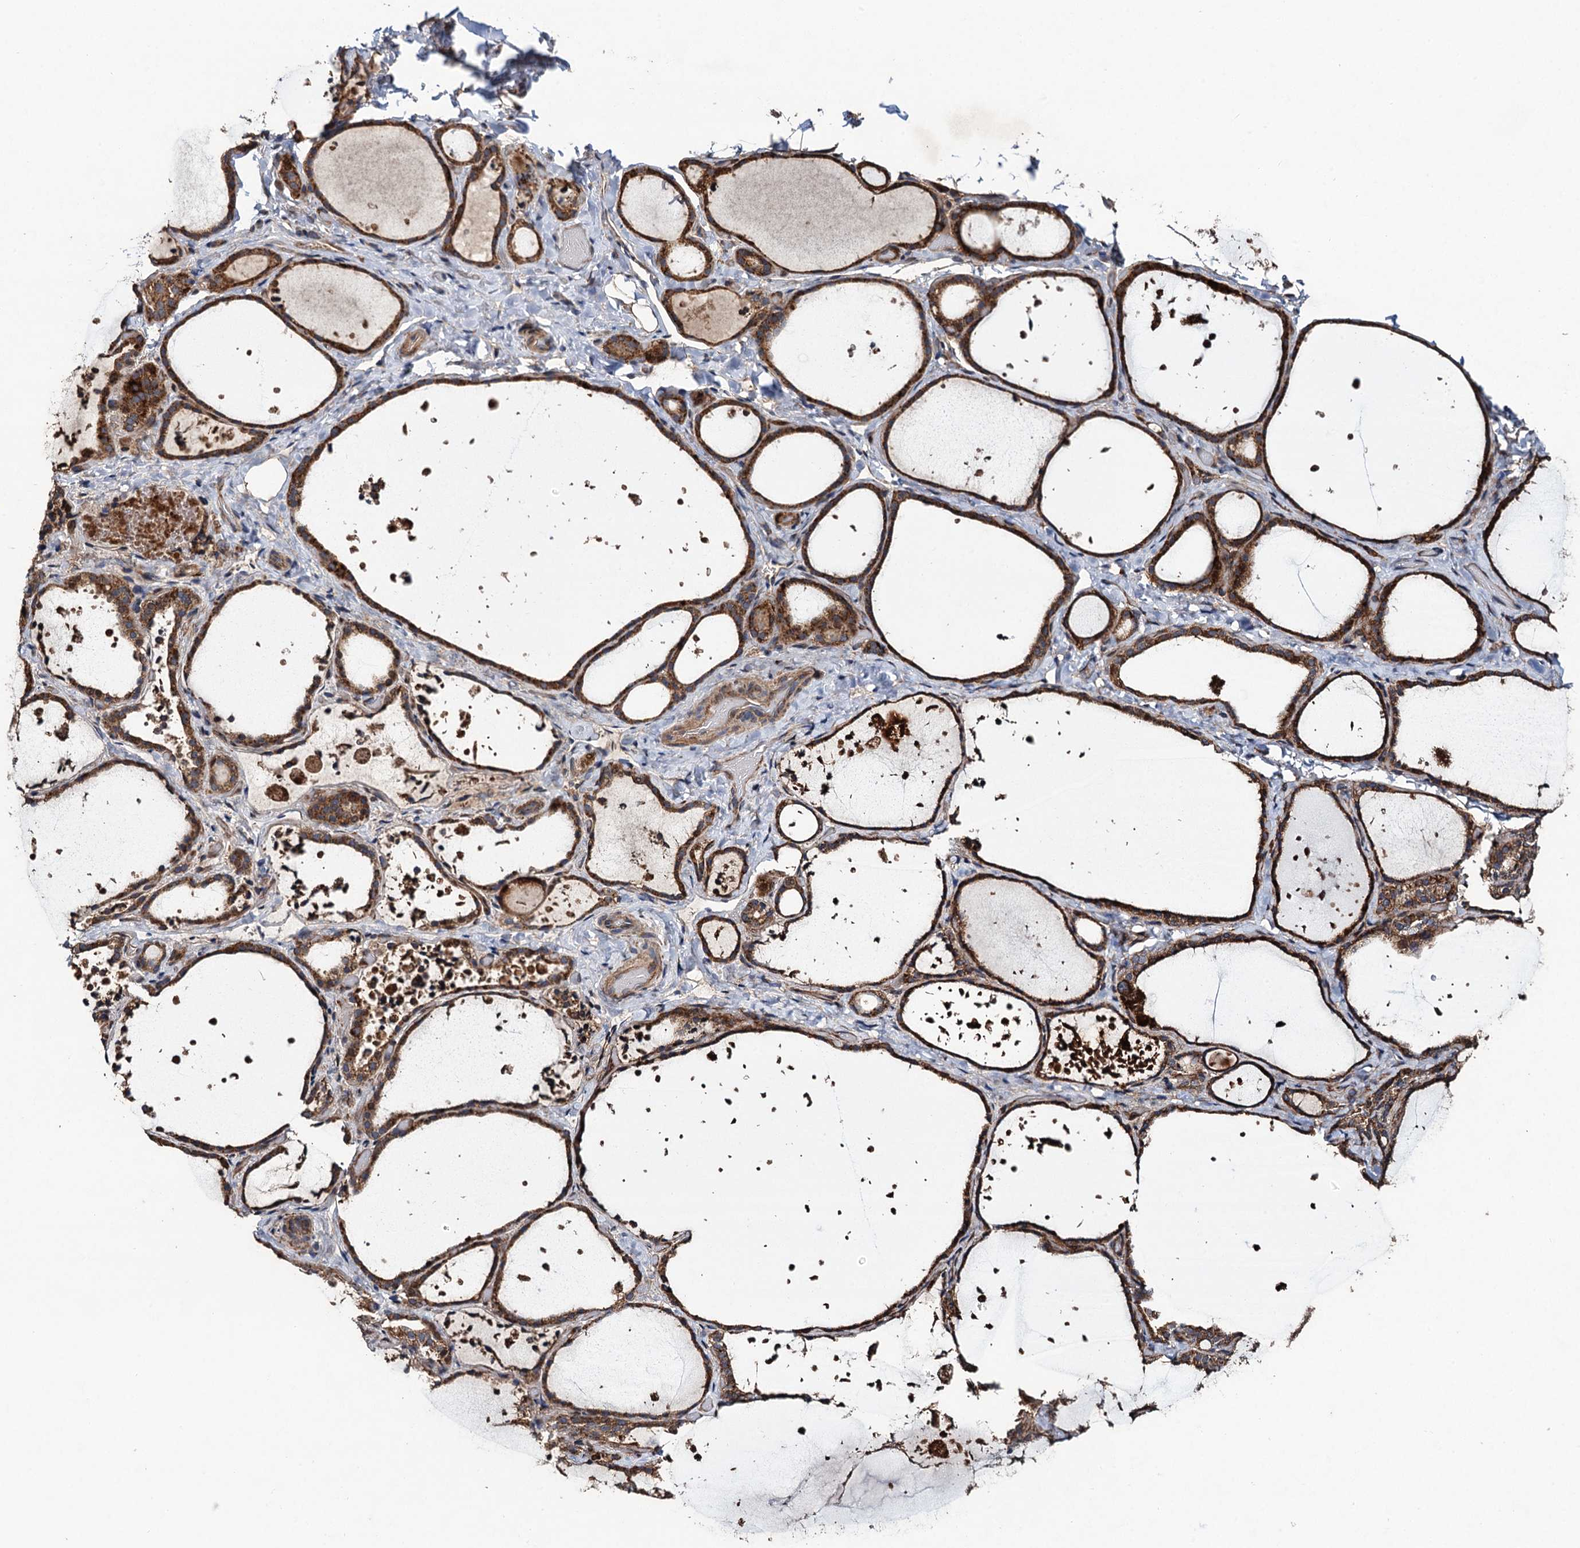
{"staining": {"intensity": "moderate", "quantity": ">75%", "location": "cytoplasmic/membranous"}, "tissue": "thyroid gland", "cell_type": "Glandular cells", "image_type": "normal", "snomed": [{"axis": "morphology", "description": "Normal tissue, NOS"}, {"axis": "topography", "description": "Thyroid gland"}], "caption": "IHC of normal thyroid gland reveals medium levels of moderate cytoplasmic/membranous expression in about >75% of glandular cells.", "gene": "TMEM39B", "patient": {"sex": "female", "age": 44}}